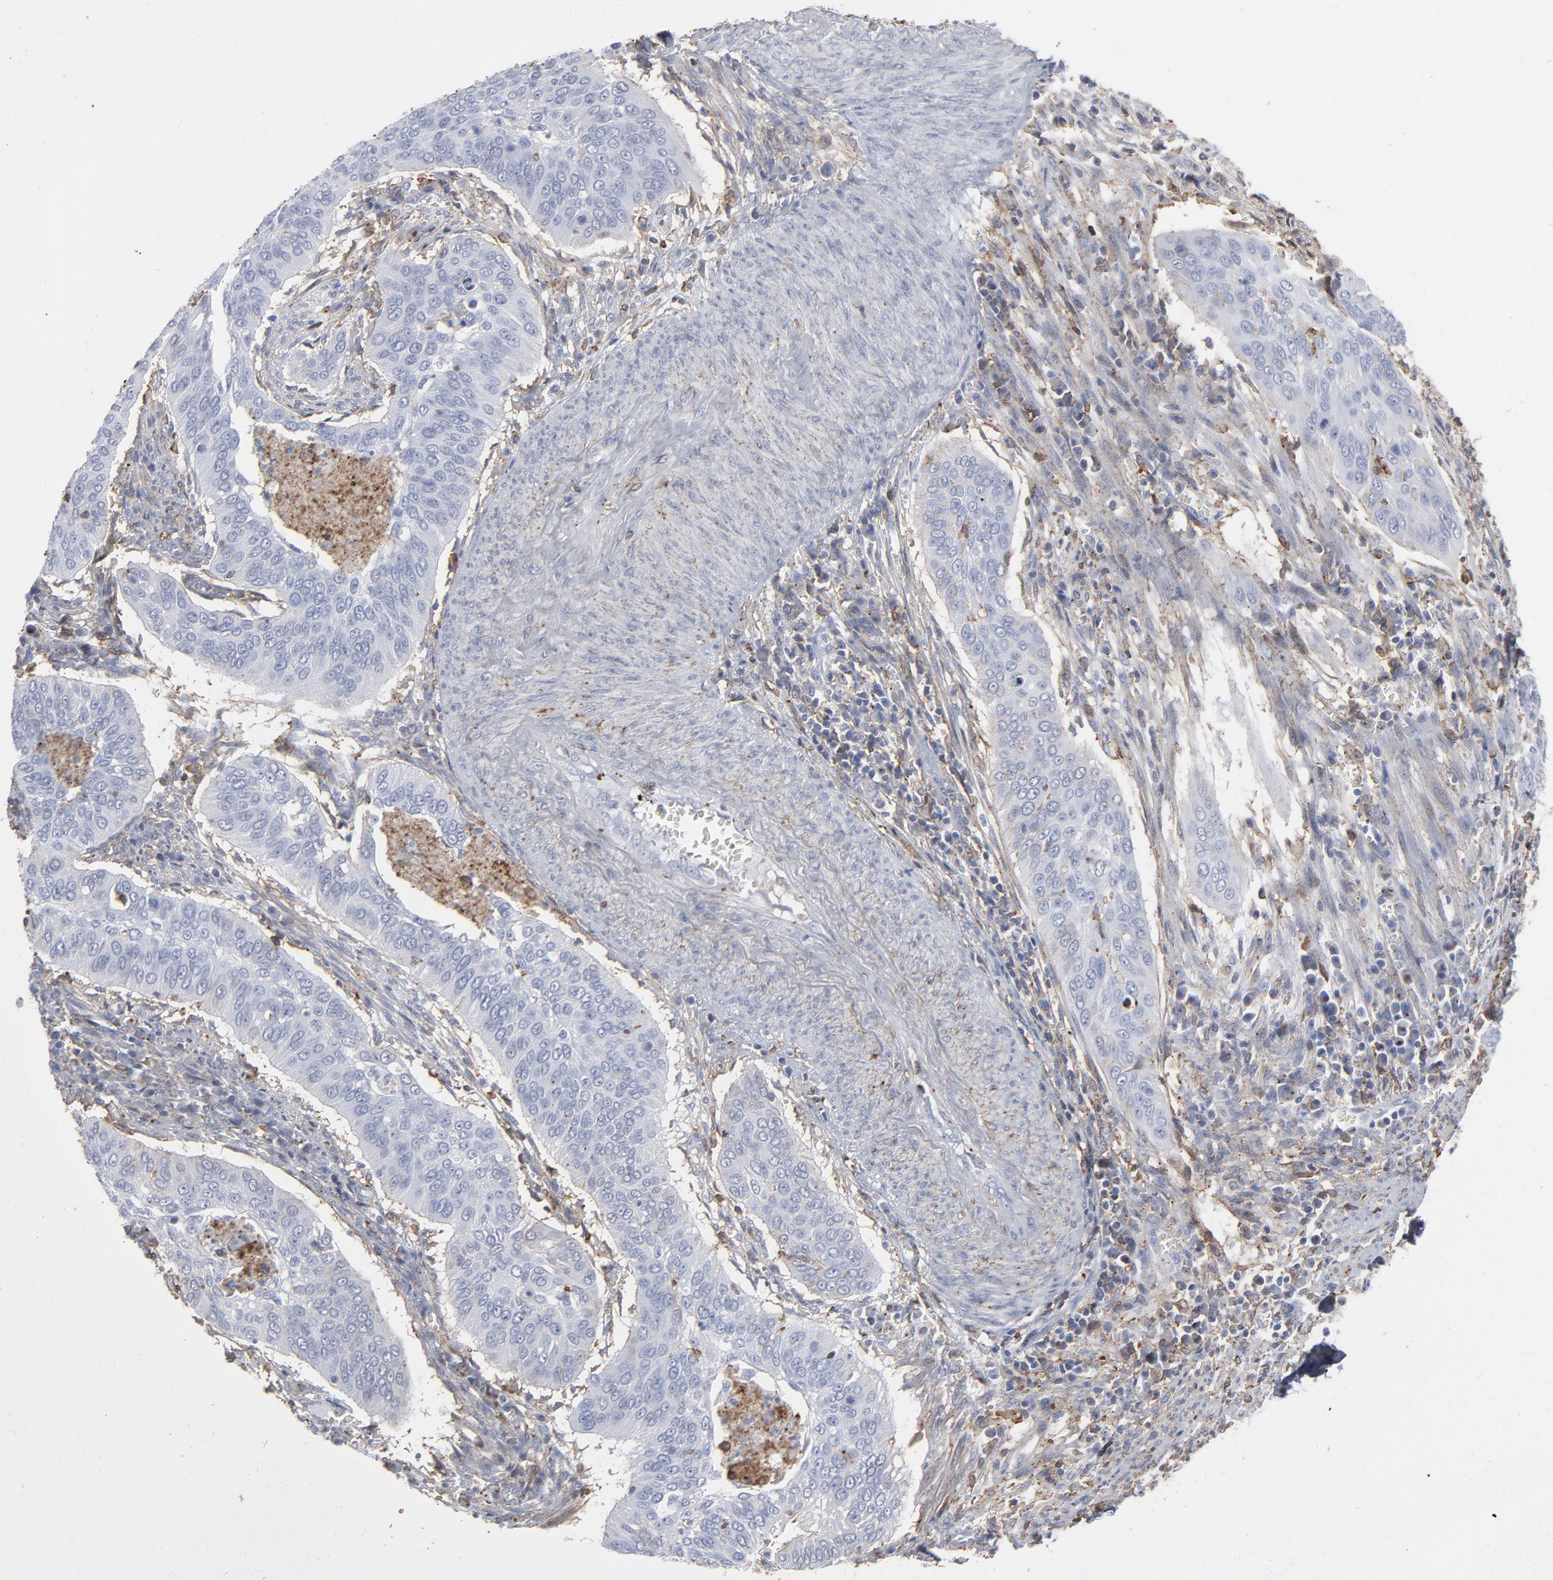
{"staining": {"intensity": "weak", "quantity": "<25%", "location": "cytoplasmic/membranous"}, "tissue": "cervical cancer", "cell_type": "Tumor cells", "image_type": "cancer", "snomed": [{"axis": "morphology", "description": "Squamous cell carcinoma, NOS"}, {"axis": "topography", "description": "Cervix"}], "caption": "DAB (3,3'-diaminobenzidine) immunohistochemical staining of human cervical squamous cell carcinoma displays no significant staining in tumor cells.", "gene": "ANXA5", "patient": {"sex": "female", "age": 39}}